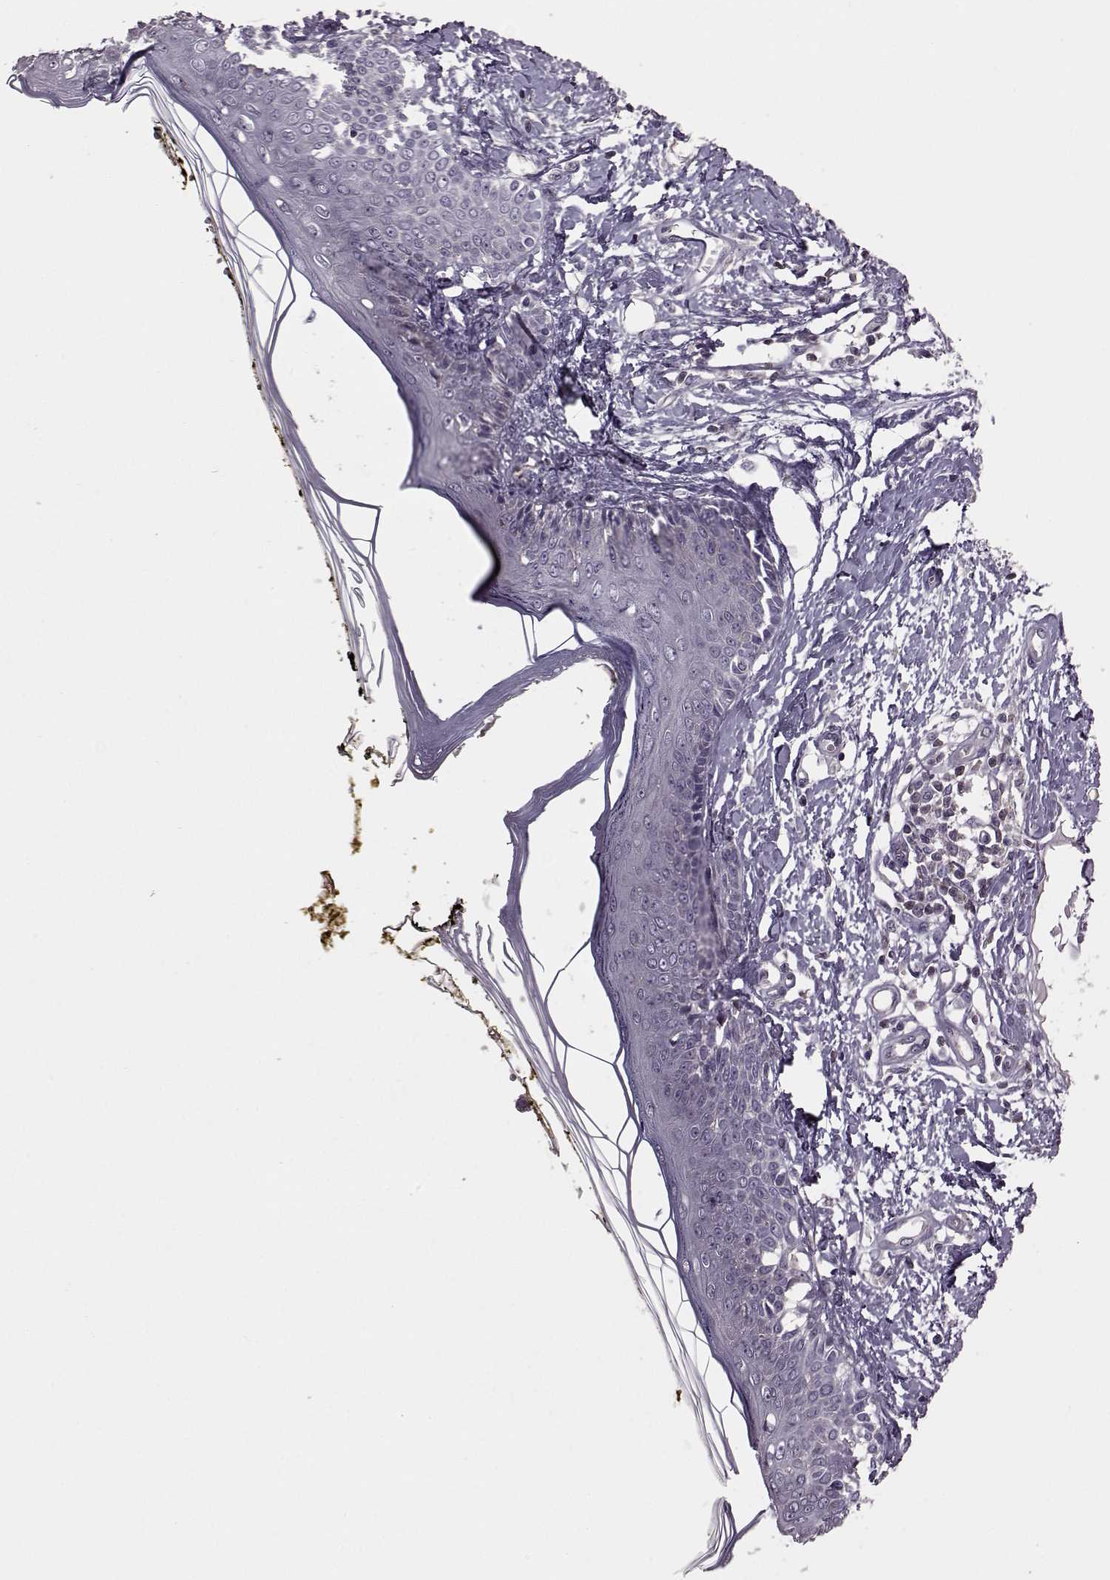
{"staining": {"intensity": "negative", "quantity": "none", "location": "none"}, "tissue": "skin", "cell_type": "Fibroblasts", "image_type": "normal", "snomed": [{"axis": "morphology", "description": "Normal tissue, NOS"}, {"axis": "topography", "description": "Skin"}], "caption": "Benign skin was stained to show a protein in brown. There is no significant expression in fibroblasts. The staining was performed using DAB (3,3'-diaminobenzidine) to visualize the protein expression in brown, while the nuclei were stained in blue with hematoxylin (Magnification: 20x).", "gene": "CDC42SE1", "patient": {"sex": "male", "age": 76}}